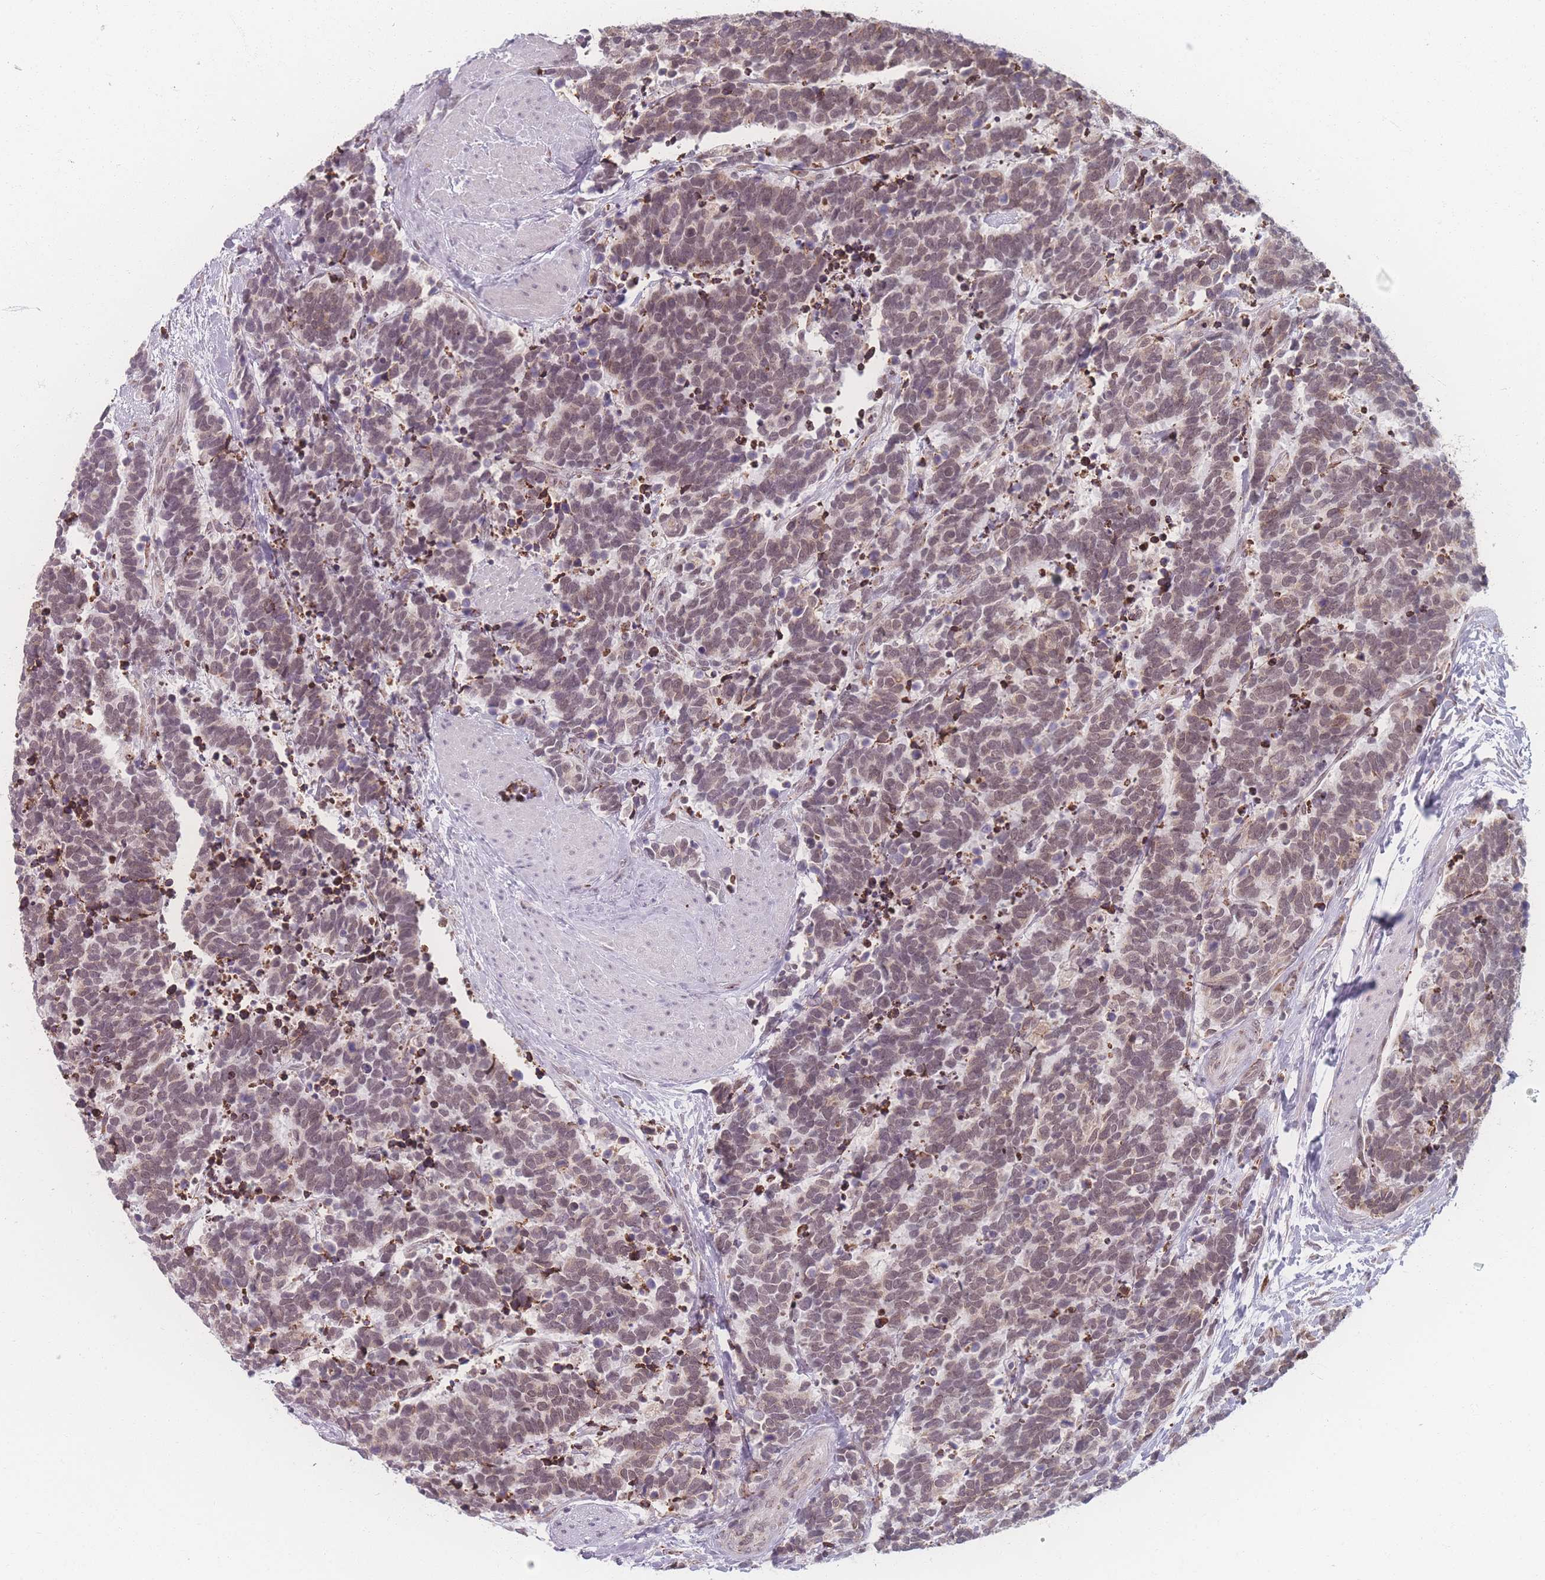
{"staining": {"intensity": "weak", "quantity": "<25%", "location": "nuclear"}, "tissue": "carcinoid", "cell_type": "Tumor cells", "image_type": "cancer", "snomed": [{"axis": "morphology", "description": "Carcinoma, NOS"}, {"axis": "morphology", "description": "Carcinoid, malignant, NOS"}, {"axis": "topography", "description": "Prostate"}], "caption": "Immunohistochemical staining of human carcinoid (malignant) reveals no significant positivity in tumor cells.", "gene": "ZC3H13", "patient": {"sex": "male", "age": 57}}